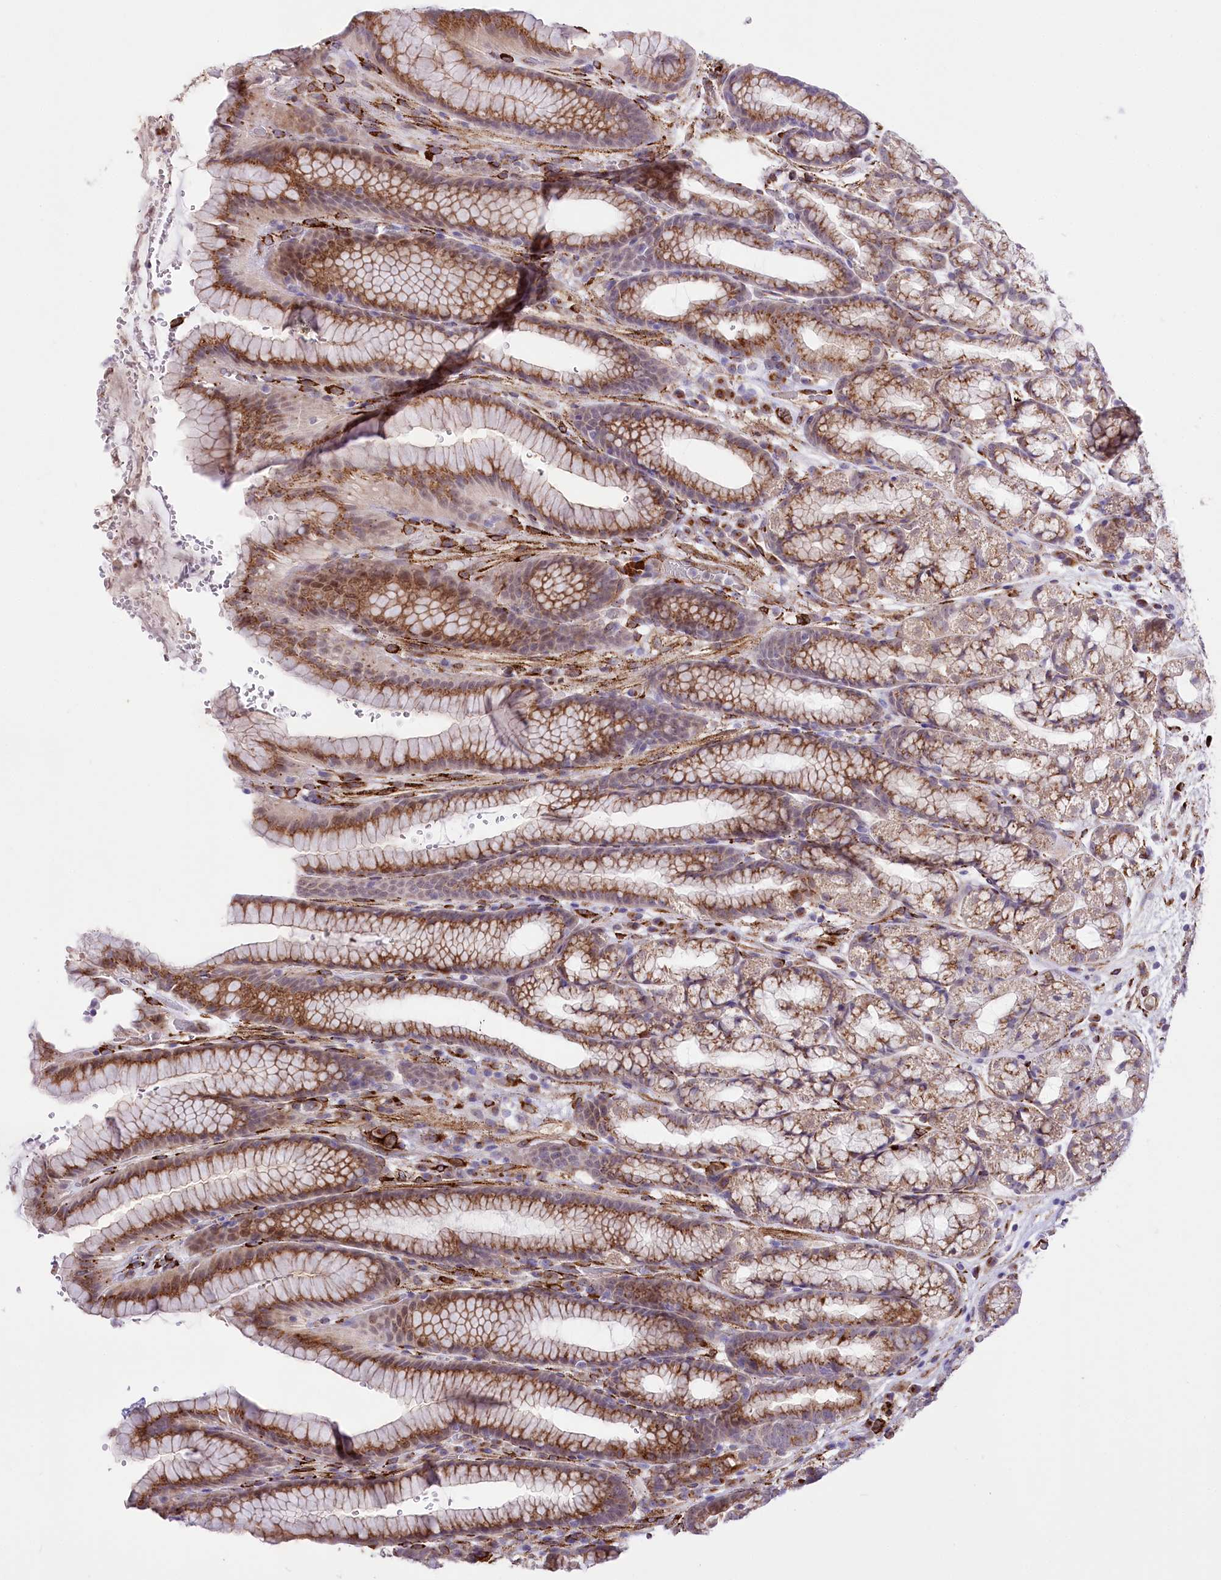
{"staining": {"intensity": "moderate", "quantity": ">75%", "location": "cytoplasmic/membranous"}, "tissue": "stomach", "cell_type": "Glandular cells", "image_type": "normal", "snomed": [{"axis": "morphology", "description": "Normal tissue, NOS"}, {"axis": "morphology", "description": "Adenocarcinoma, NOS"}, {"axis": "topography", "description": "Stomach"}], "caption": "Brown immunohistochemical staining in benign human stomach demonstrates moderate cytoplasmic/membranous positivity in approximately >75% of glandular cells. (DAB (3,3'-diaminobenzidine) IHC, brown staining for protein, blue staining for nuclei).", "gene": "WWC1", "patient": {"sex": "male", "age": 57}}